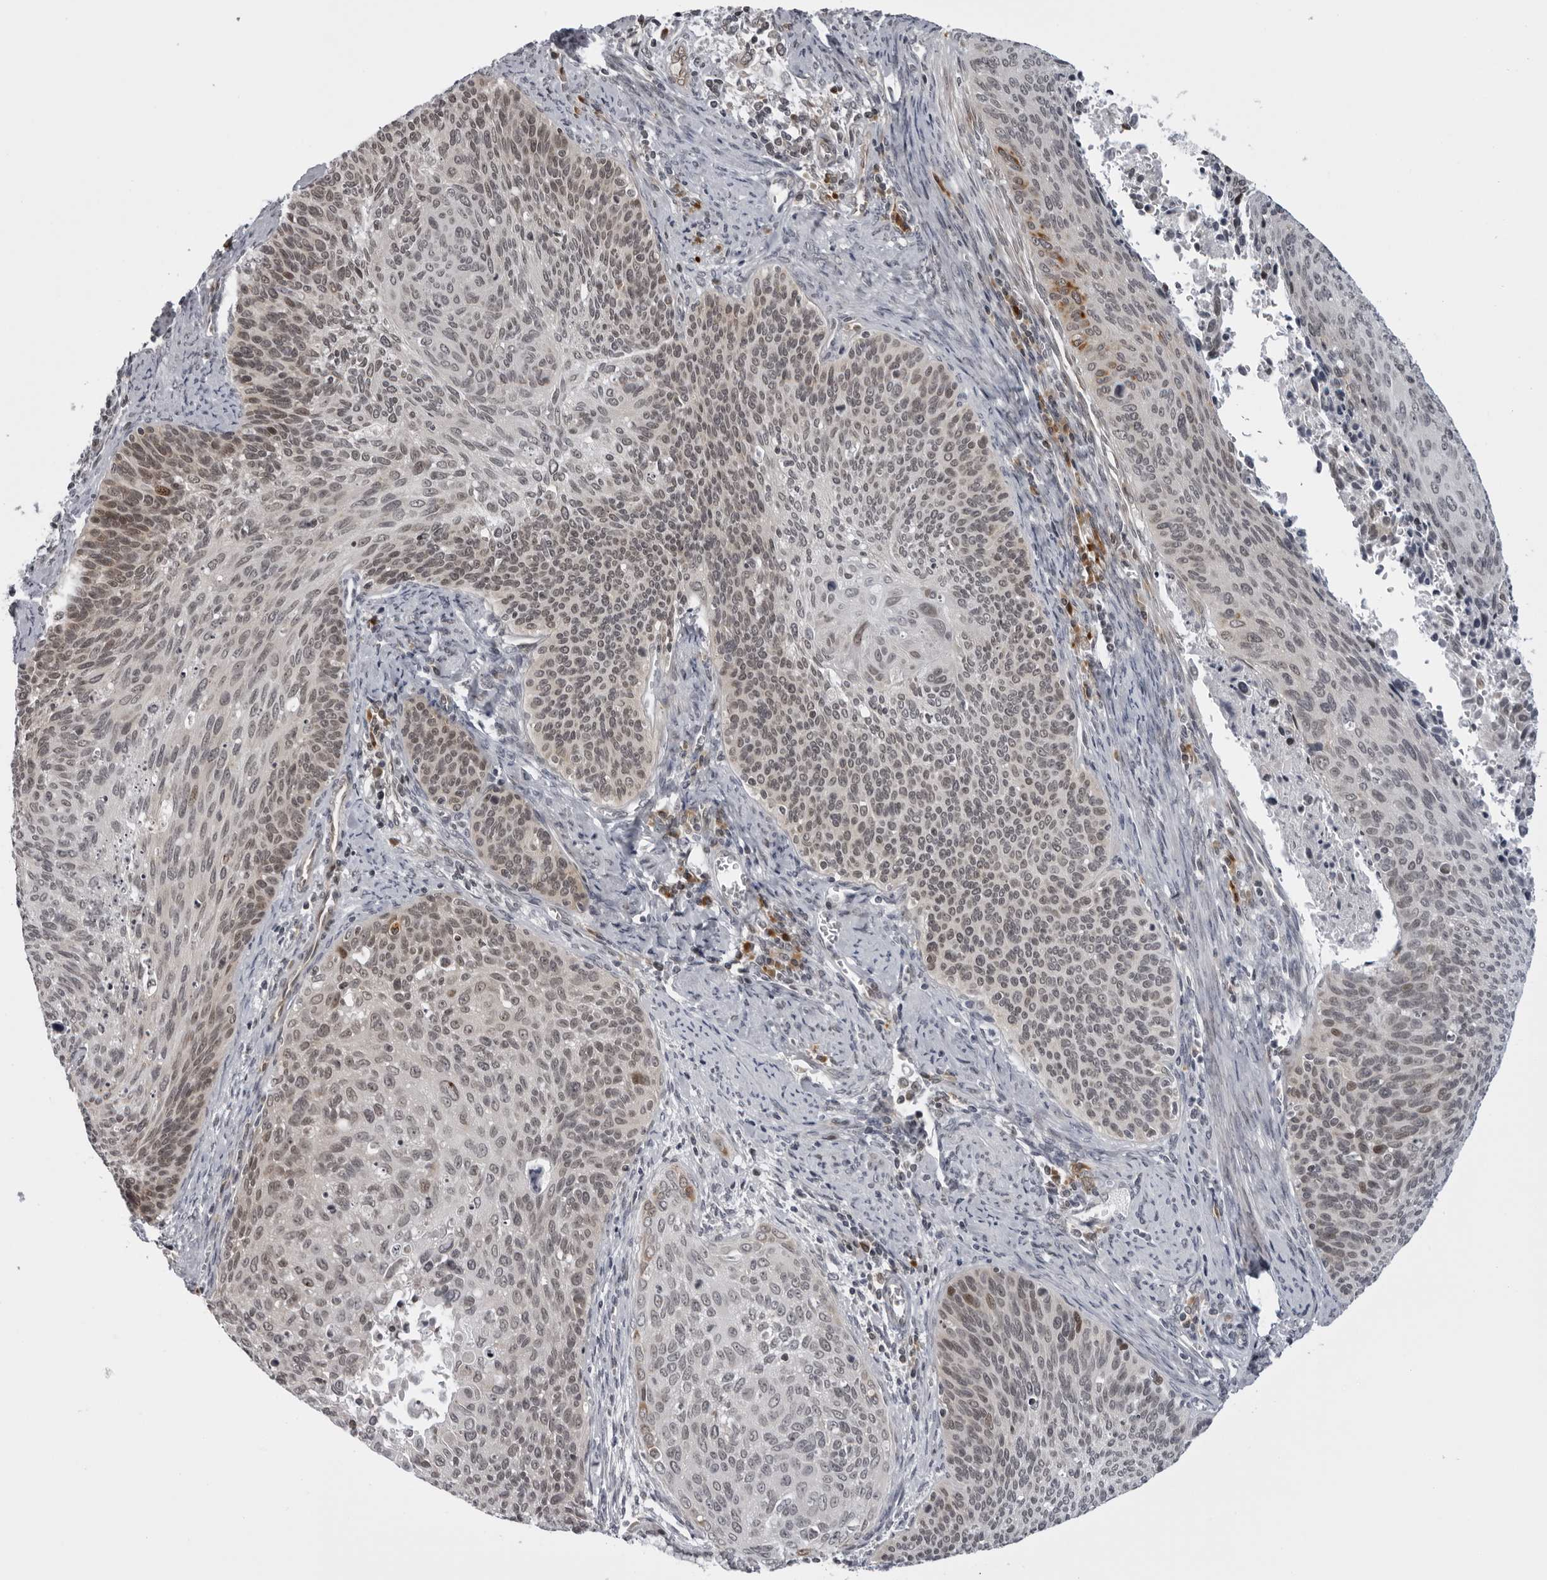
{"staining": {"intensity": "moderate", "quantity": "<25%", "location": "cytoplasmic/membranous"}, "tissue": "cervical cancer", "cell_type": "Tumor cells", "image_type": "cancer", "snomed": [{"axis": "morphology", "description": "Squamous cell carcinoma, NOS"}, {"axis": "topography", "description": "Cervix"}], "caption": "Human cervical cancer (squamous cell carcinoma) stained with a protein marker reveals moderate staining in tumor cells.", "gene": "GCSAML", "patient": {"sex": "female", "age": 55}}